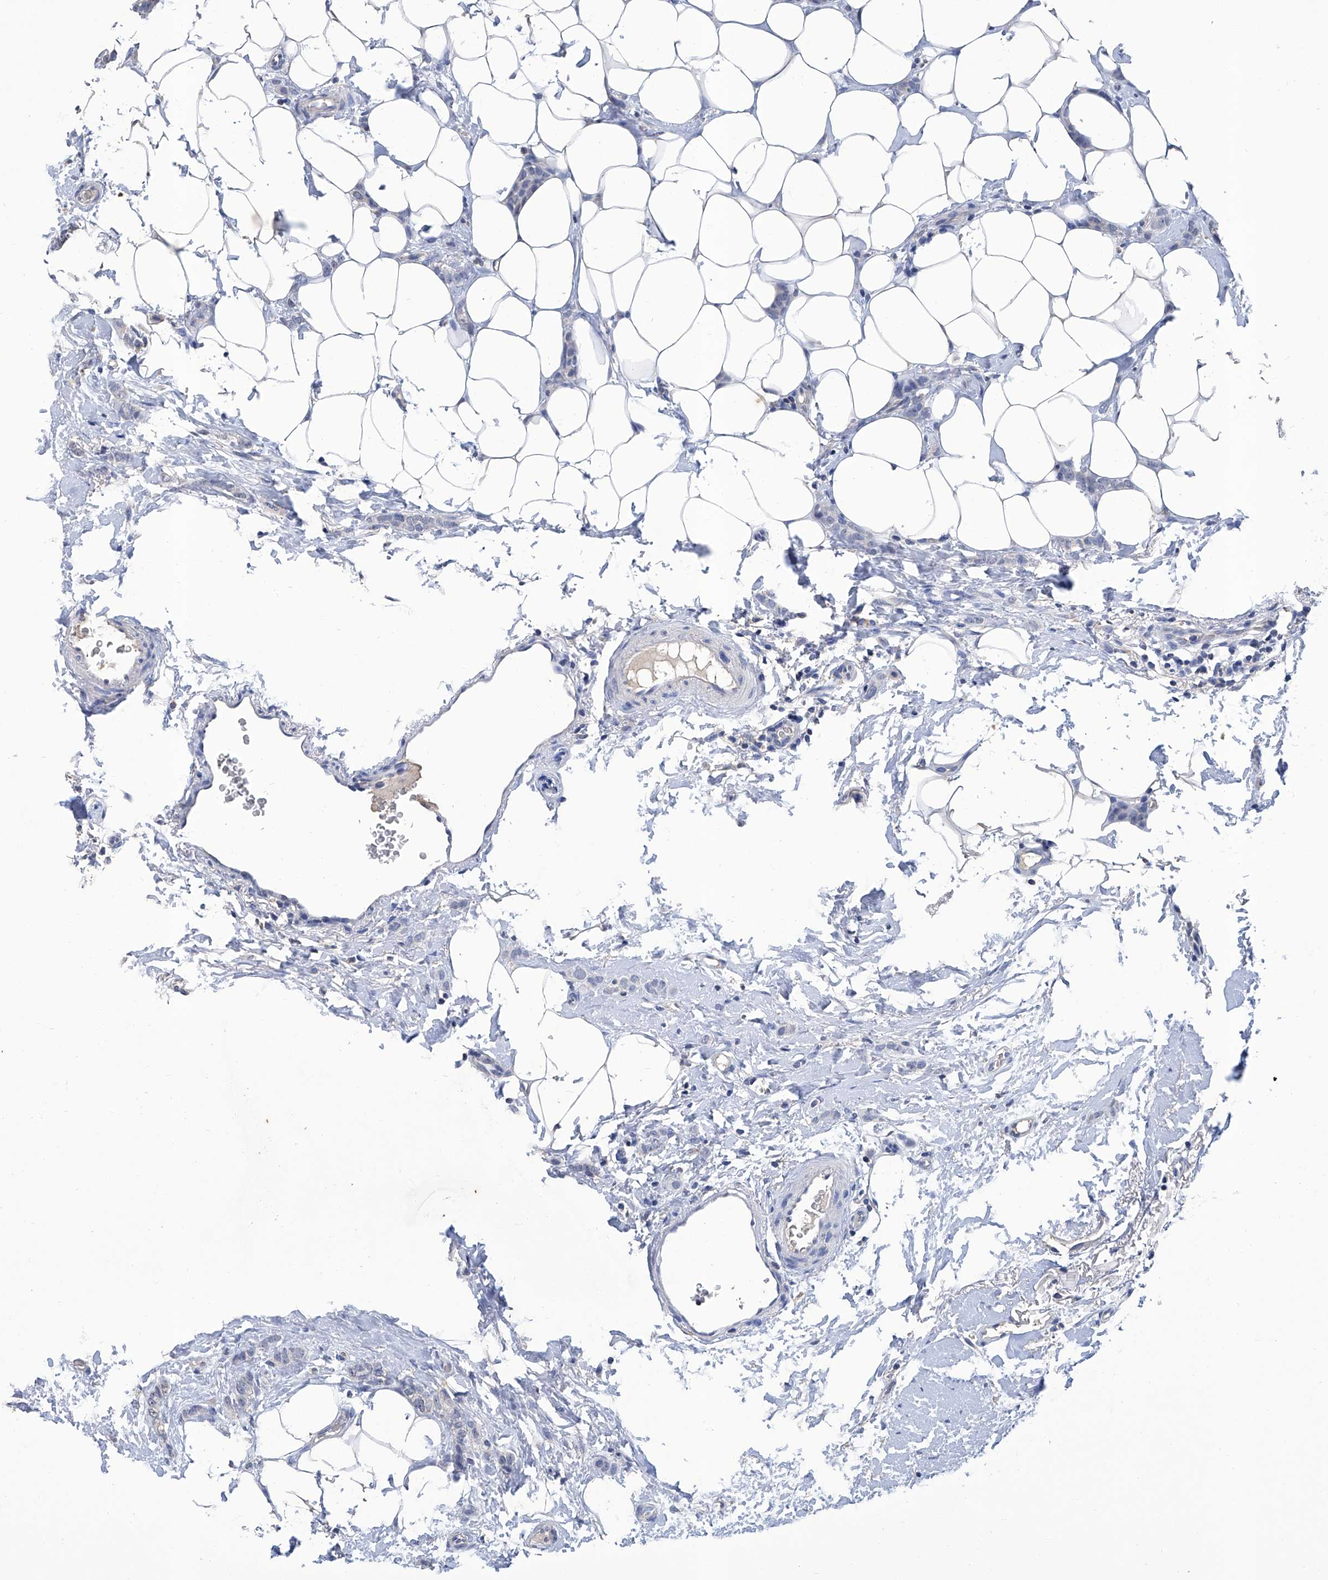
{"staining": {"intensity": "negative", "quantity": "none", "location": "none"}, "tissue": "breast cancer", "cell_type": "Tumor cells", "image_type": "cancer", "snomed": [{"axis": "morphology", "description": "Lobular carcinoma"}, {"axis": "topography", "description": "Skin"}, {"axis": "topography", "description": "Breast"}], "caption": "DAB (3,3'-diaminobenzidine) immunohistochemical staining of human breast lobular carcinoma reveals no significant expression in tumor cells. (DAB immunohistochemistry with hematoxylin counter stain).", "gene": "GPT", "patient": {"sex": "female", "age": 46}}